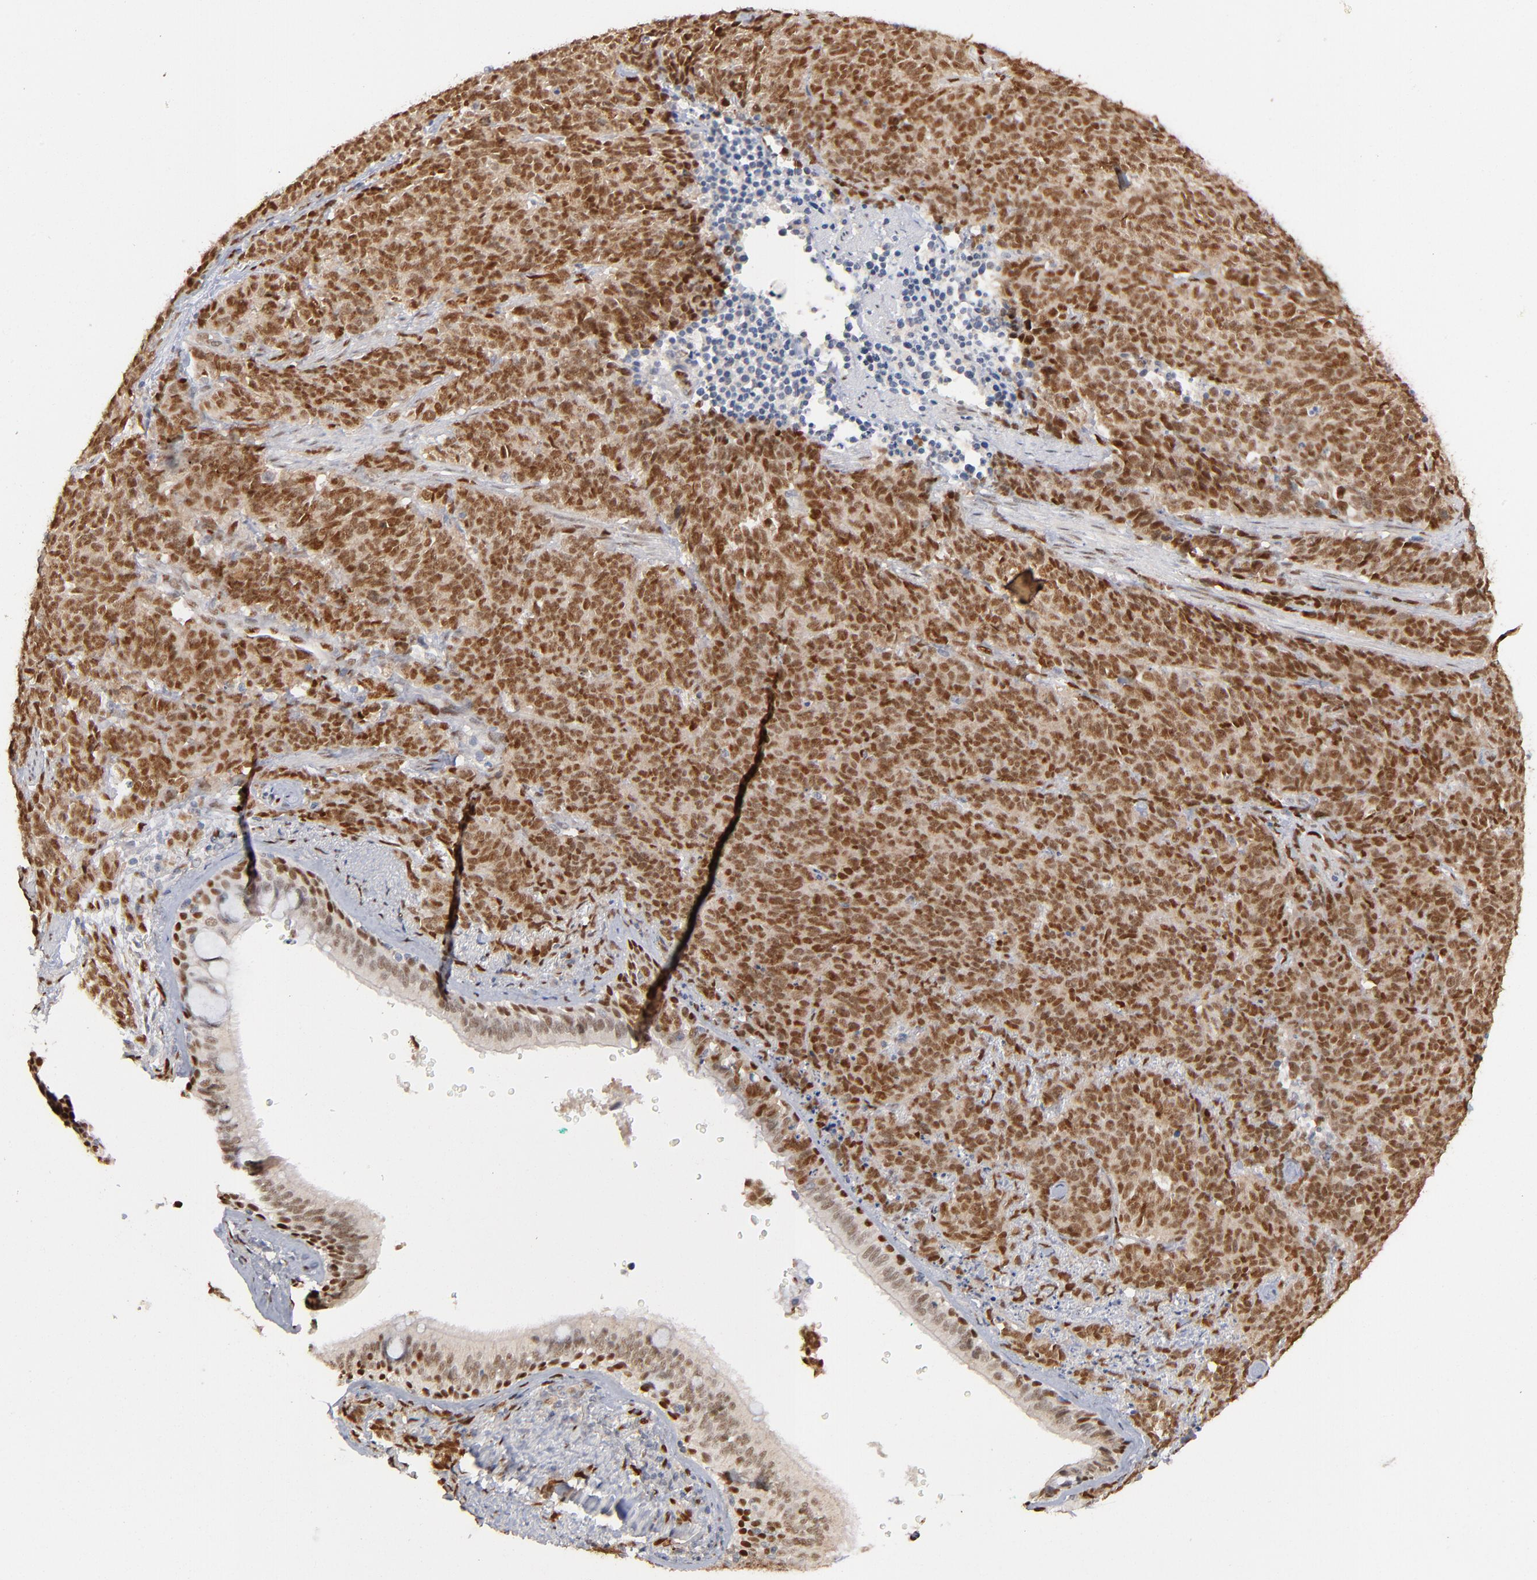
{"staining": {"intensity": "strong", "quantity": ">75%", "location": "nuclear"}, "tissue": "lung cancer", "cell_type": "Tumor cells", "image_type": "cancer", "snomed": [{"axis": "morphology", "description": "Neoplasm, malignant, NOS"}, {"axis": "topography", "description": "Lung"}], "caption": "The image shows immunohistochemical staining of neoplasm (malignant) (lung). There is strong nuclear positivity is appreciated in approximately >75% of tumor cells. Nuclei are stained in blue.", "gene": "NFIB", "patient": {"sex": "female", "age": 58}}